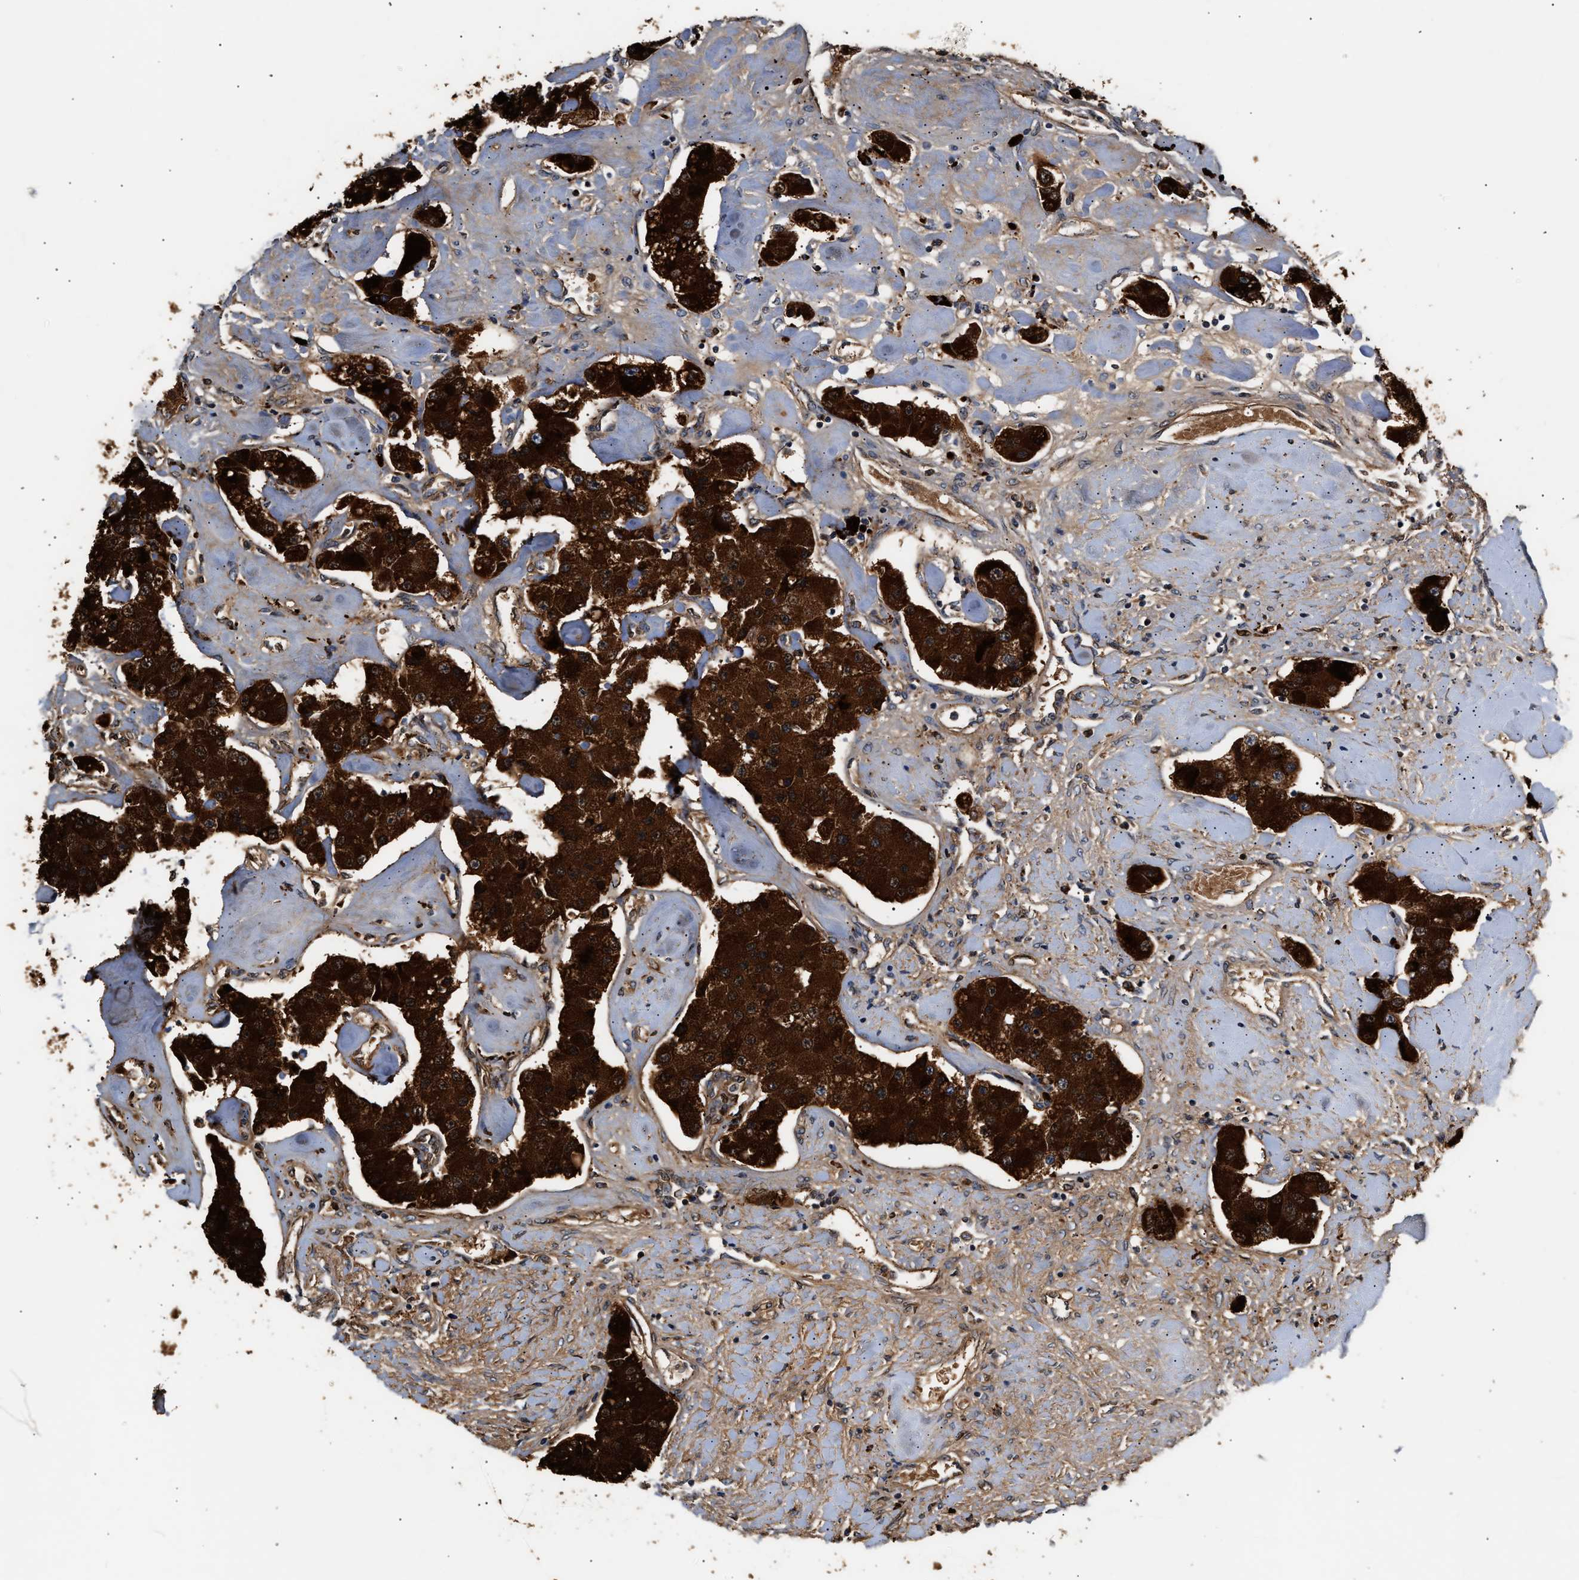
{"staining": {"intensity": "strong", "quantity": ">75%", "location": "cytoplasmic/membranous"}, "tissue": "carcinoid", "cell_type": "Tumor cells", "image_type": "cancer", "snomed": [{"axis": "morphology", "description": "Carcinoid, malignant, NOS"}, {"axis": "topography", "description": "Pancreas"}], "caption": "A brown stain labels strong cytoplasmic/membranous expression of a protein in malignant carcinoid tumor cells.", "gene": "CCDC146", "patient": {"sex": "male", "age": 41}}